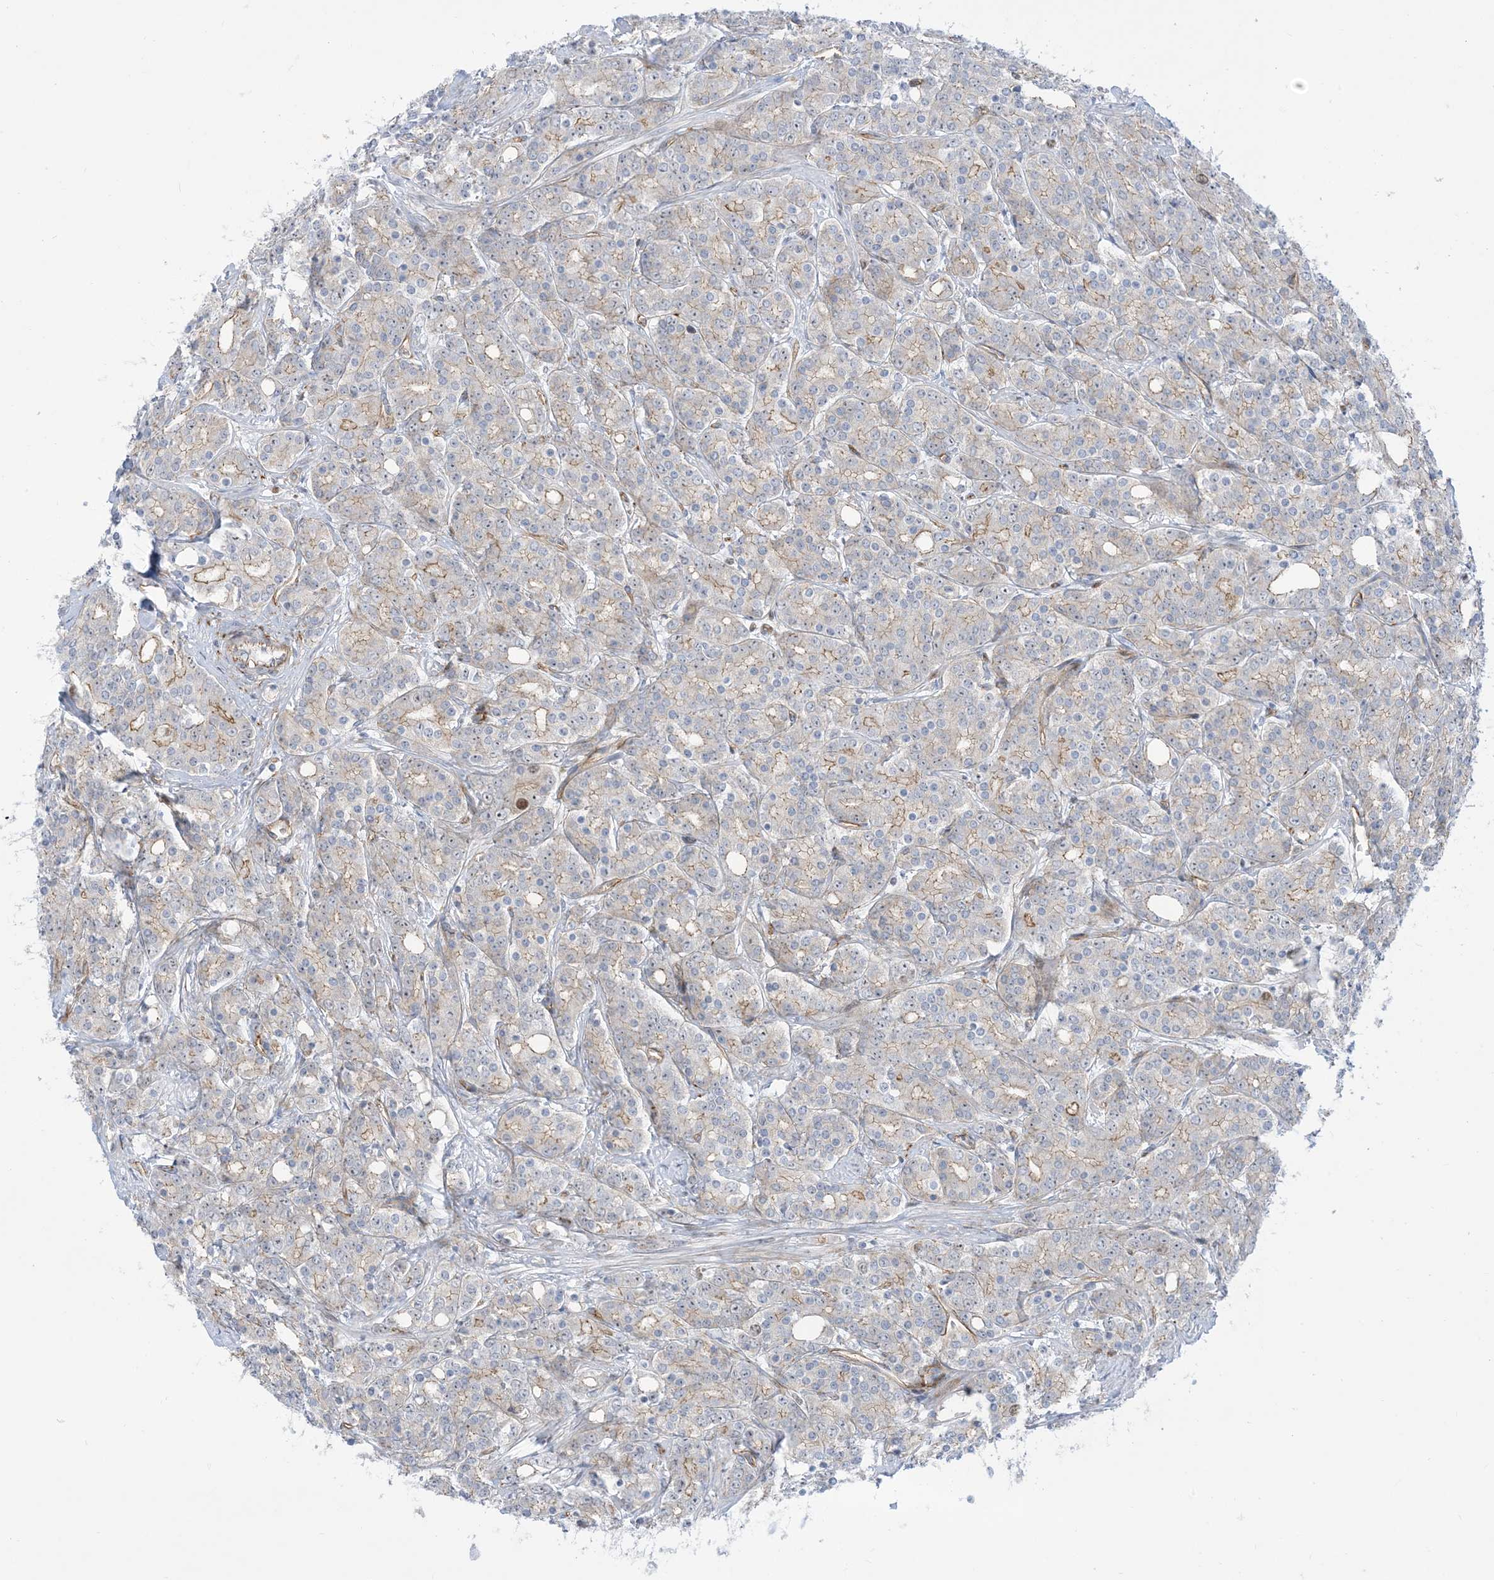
{"staining": {"intensity": "weak", "quantity": "25%-75%", "location": "cytoplasmic/membranous"}, "tissue": "prostate cancer", "cell_type": "Tumor cells", "image_type": "cancer", "snomed": [{"axis": "morphology", "description": "Adenocarcinoma, High grade"}, {"axis": "topography", "description": "Prostate"}], "caption": "Protein staining of prostate adenocarcinoma (high-grade) tissue shows weak cytoplasmic/membranous positivity in approximately 25%-75% of tumor cells. (Brightfield microscopy of DAB IHC at high magnification).", "gene": "MARS2", "patient": {"sex": "male", "age": 62}}